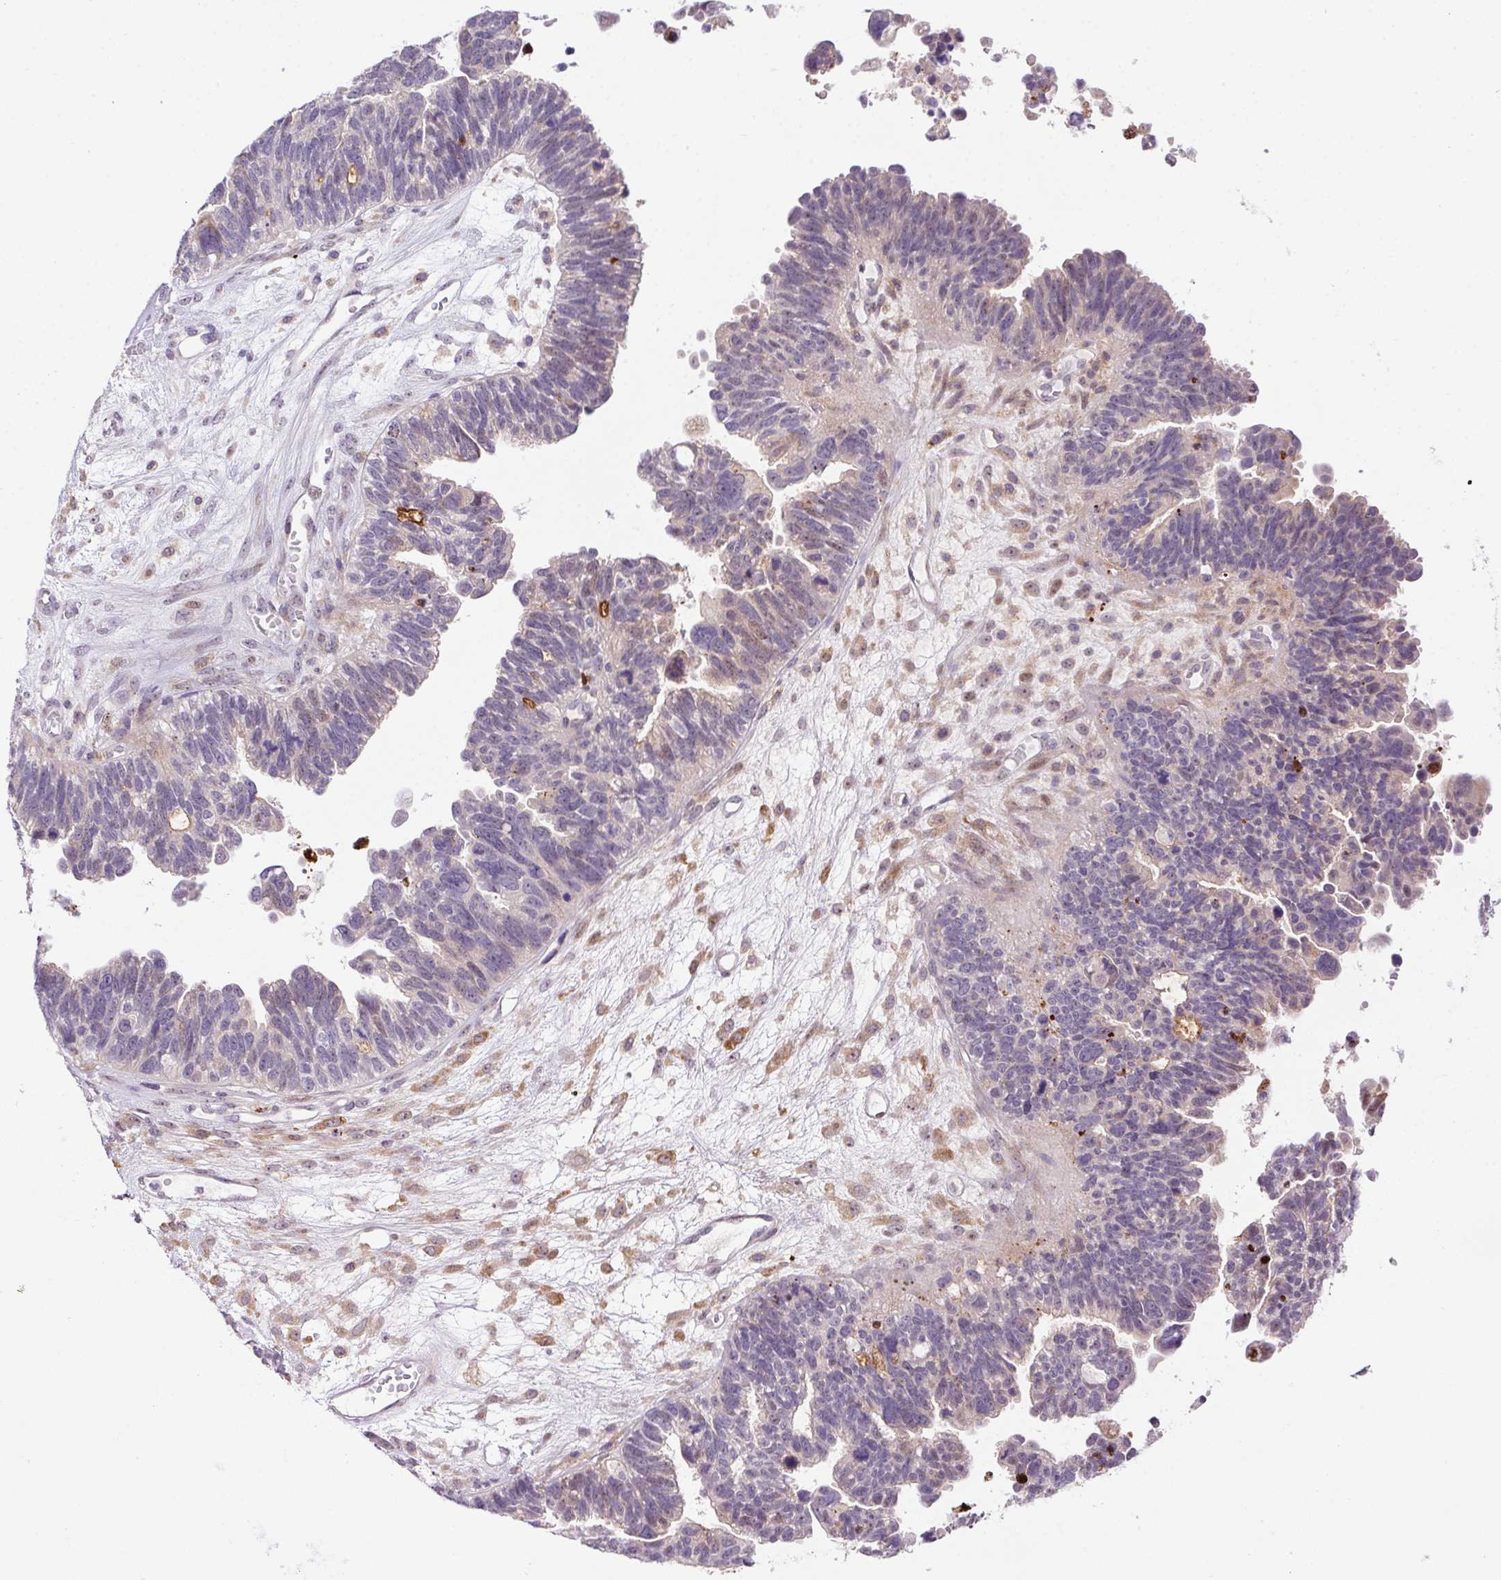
{"staining": {"intensity": "negative", "quantity": "none", "location": "none"}, "tissue": "ovarian cancer", "cell_type": "Tumor cells", "image_type": "cancer", "snomed": [{"axis": "morphology", "description": "Cystadenocarcinoma, serous, NOS"}, {"axis": "topography", "description": "Ovary"}], "caption": "Immunohistochemistry (IHC) of human serous cystadenocarcinoma (ovarian) shows no positivity in tumor cells.", "gene": "LRRTM1", "patient": {"sex": "female", "age": 60}}